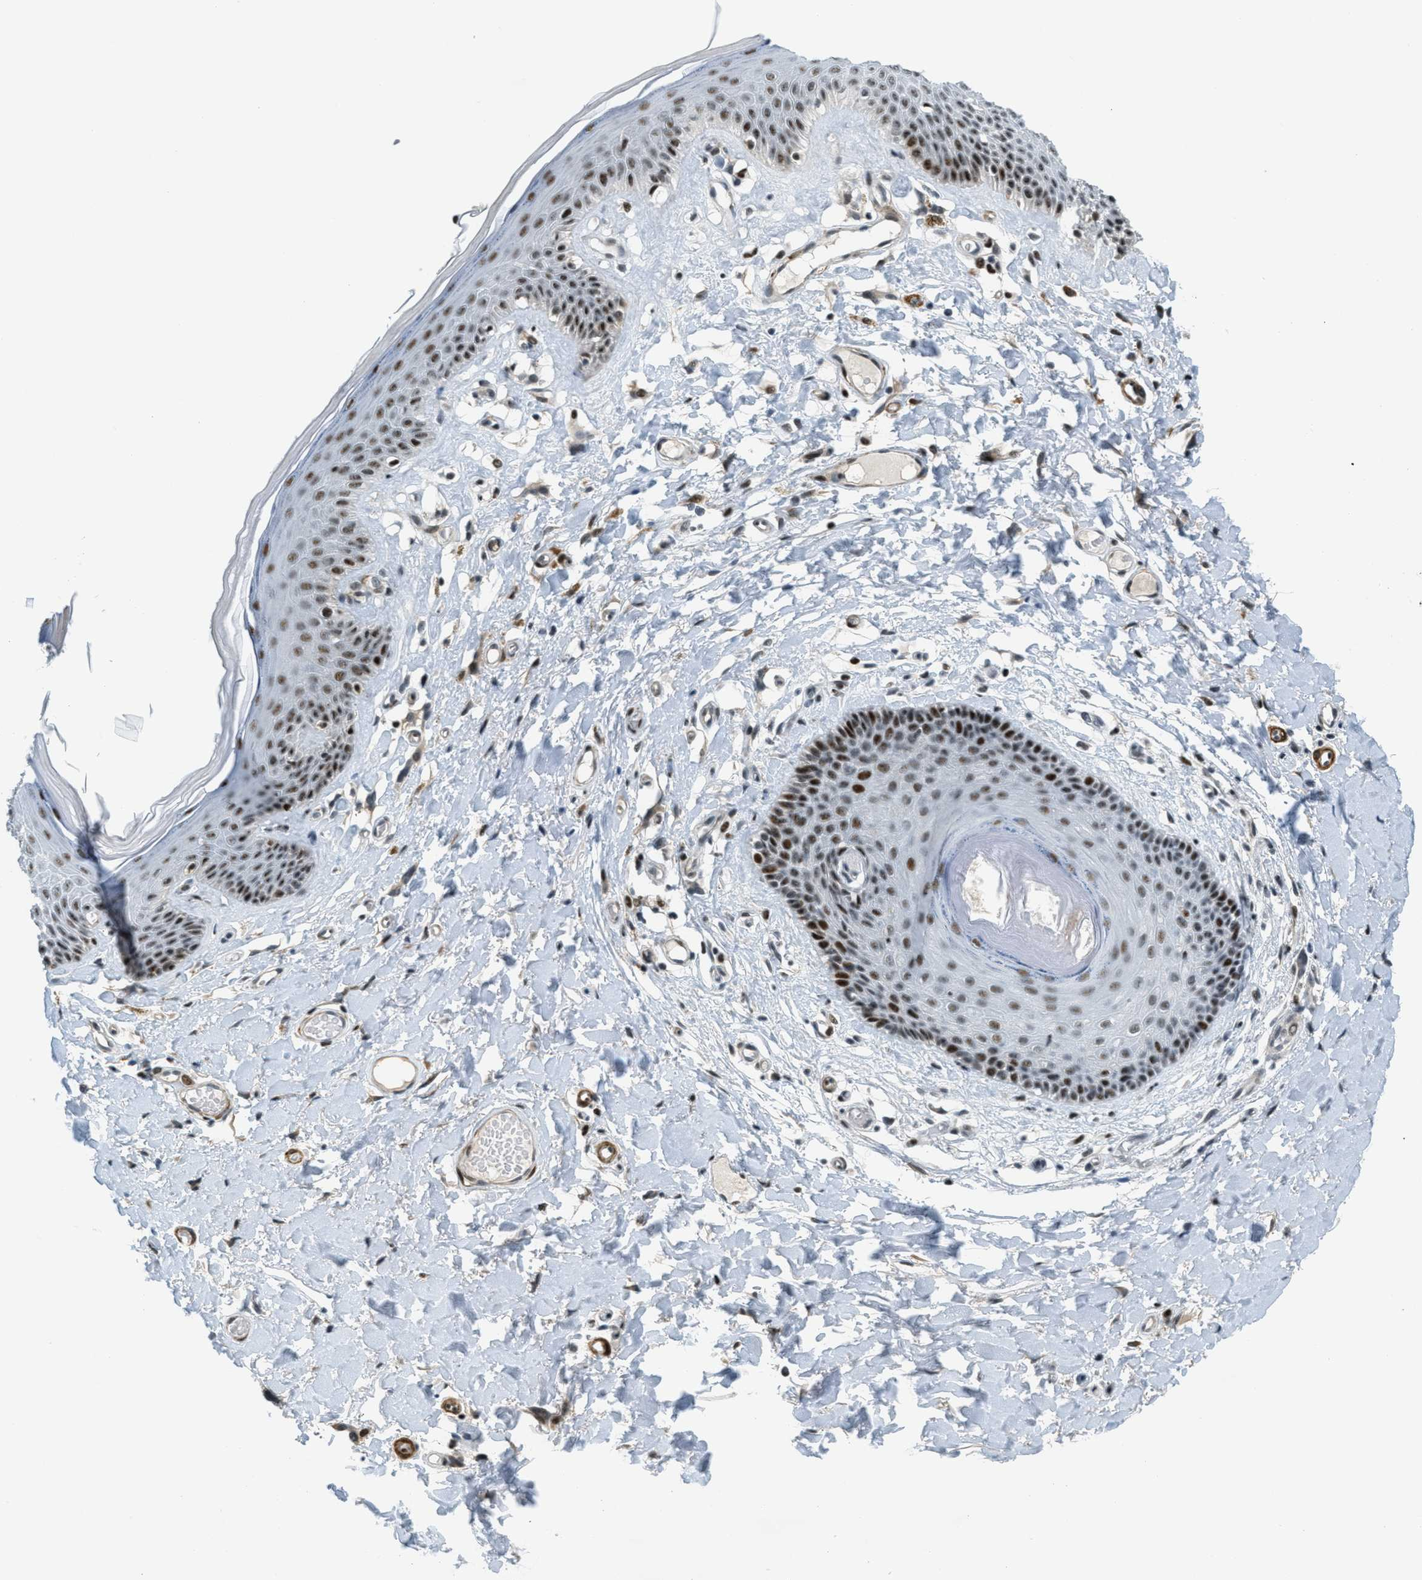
{"staining": {"intensity": "strong", "quantity": ">75%", "location": "nuclear"}, "tissue": "skin", "cell_type": "Epidermal cells", "image_type": "normal", "snomed": [{"axis": "morphology", "description": "Normal tissue, NOS"}, {"axis": "topography", "description": "Vulva"}], "caption": "Immunohistochemistry (IHC) photomicrograph of unremarkable skin stained for a protein (brown), which demonstrates high levels of strong nuclear positivity in approximately >75% of epidermal cells.", "gene": "ZDHHC23", "patient": {"sex": "female", "age": 73}}